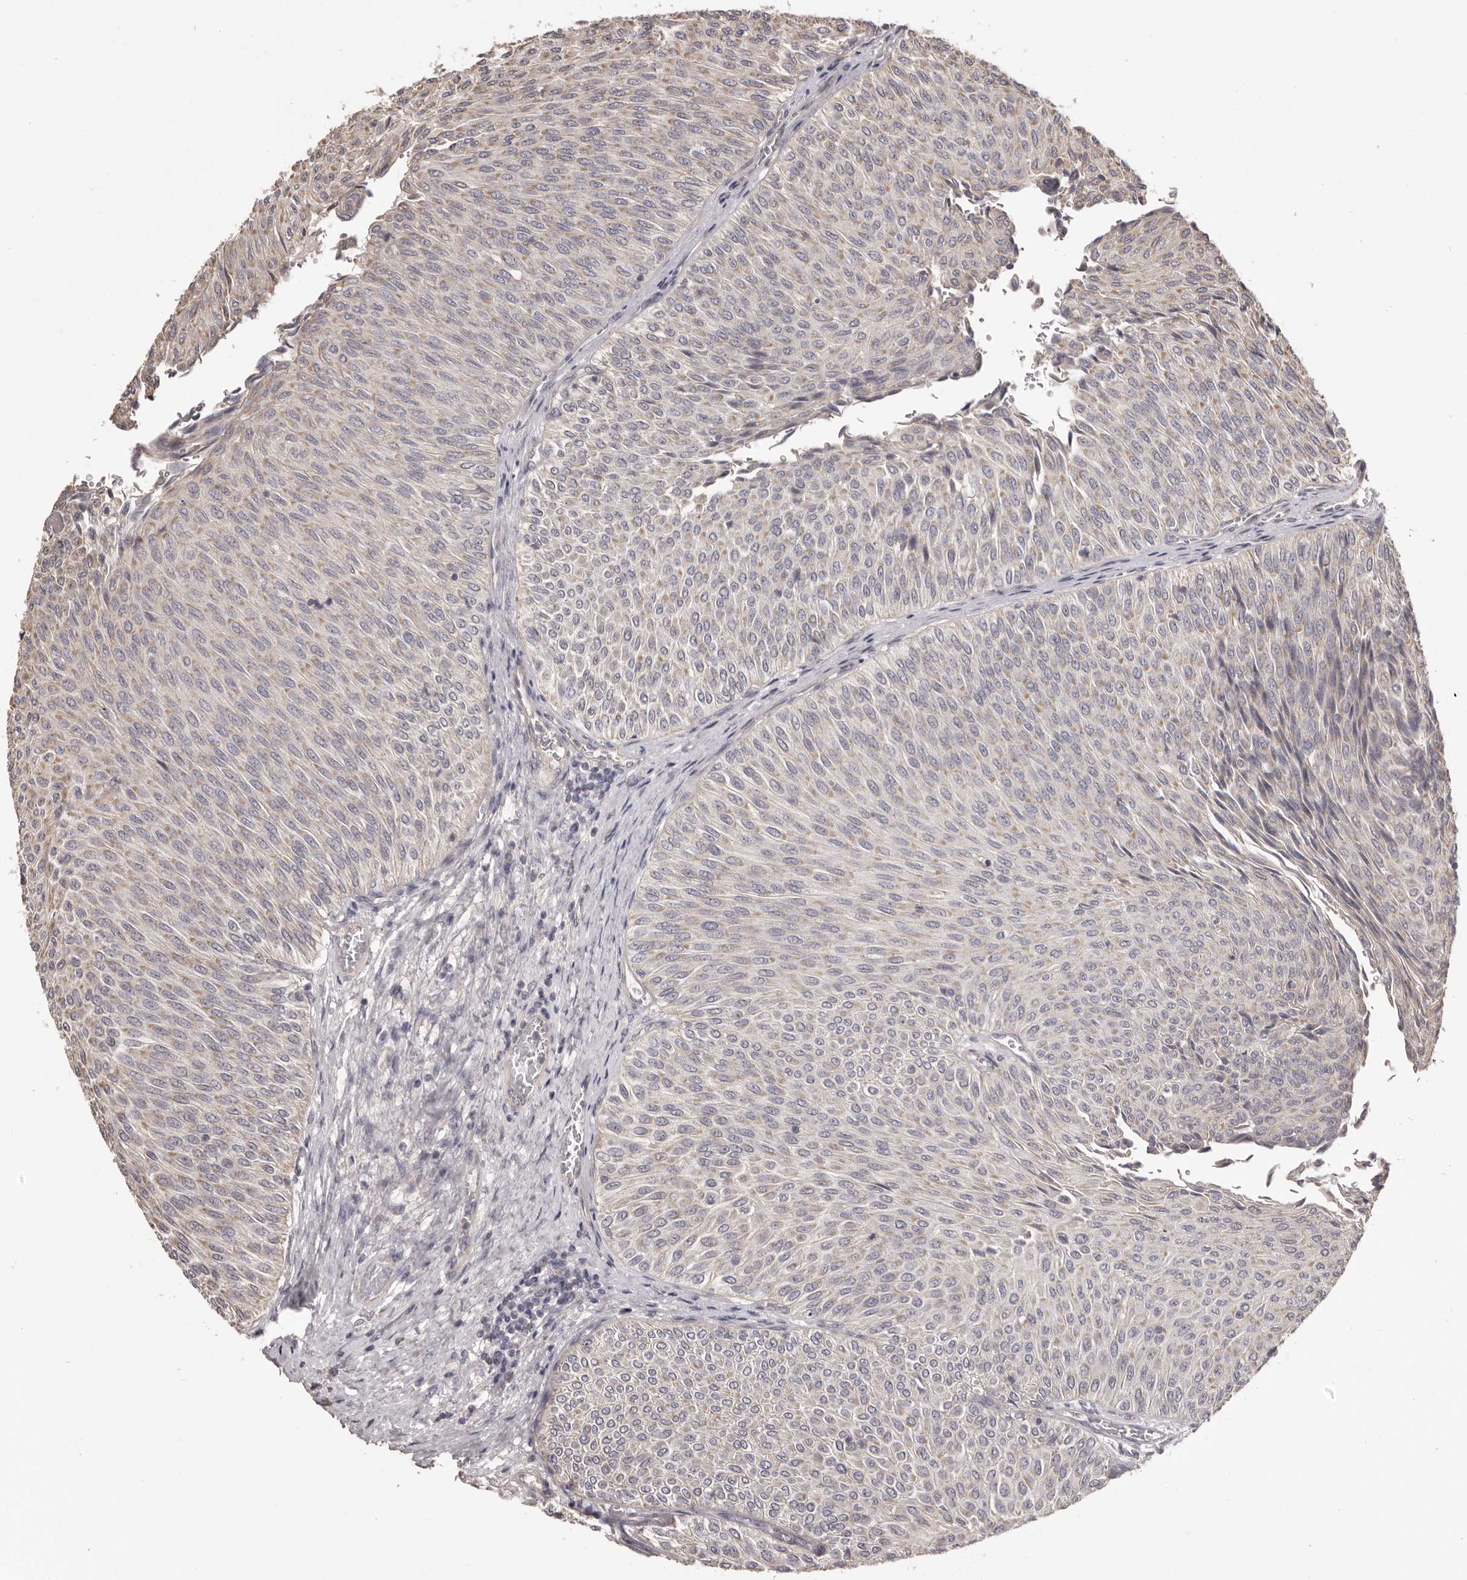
{"staining": {"intensity": "weak", "quantity": "<25%", "location": "cytoplasmic/membranous"}, "tissue": "urothelial cancer", "cell_type": "Tumor cells", "image_type": "cancer", "snomed": [{"axis": "morphology", "description": "Urothelial carcinoma, Low grade"}, {"axis": "topography", "description": "Urinary bladder"}], "caption": "An immunohistochemistry histopathology image of urothelial carcinoma (low-grade) is shown. There is no staining in tumor cells of urothelial carcinoma (low-grade).", "gene": "HRH1", "patient": {"sex": "male", "age": 78}}